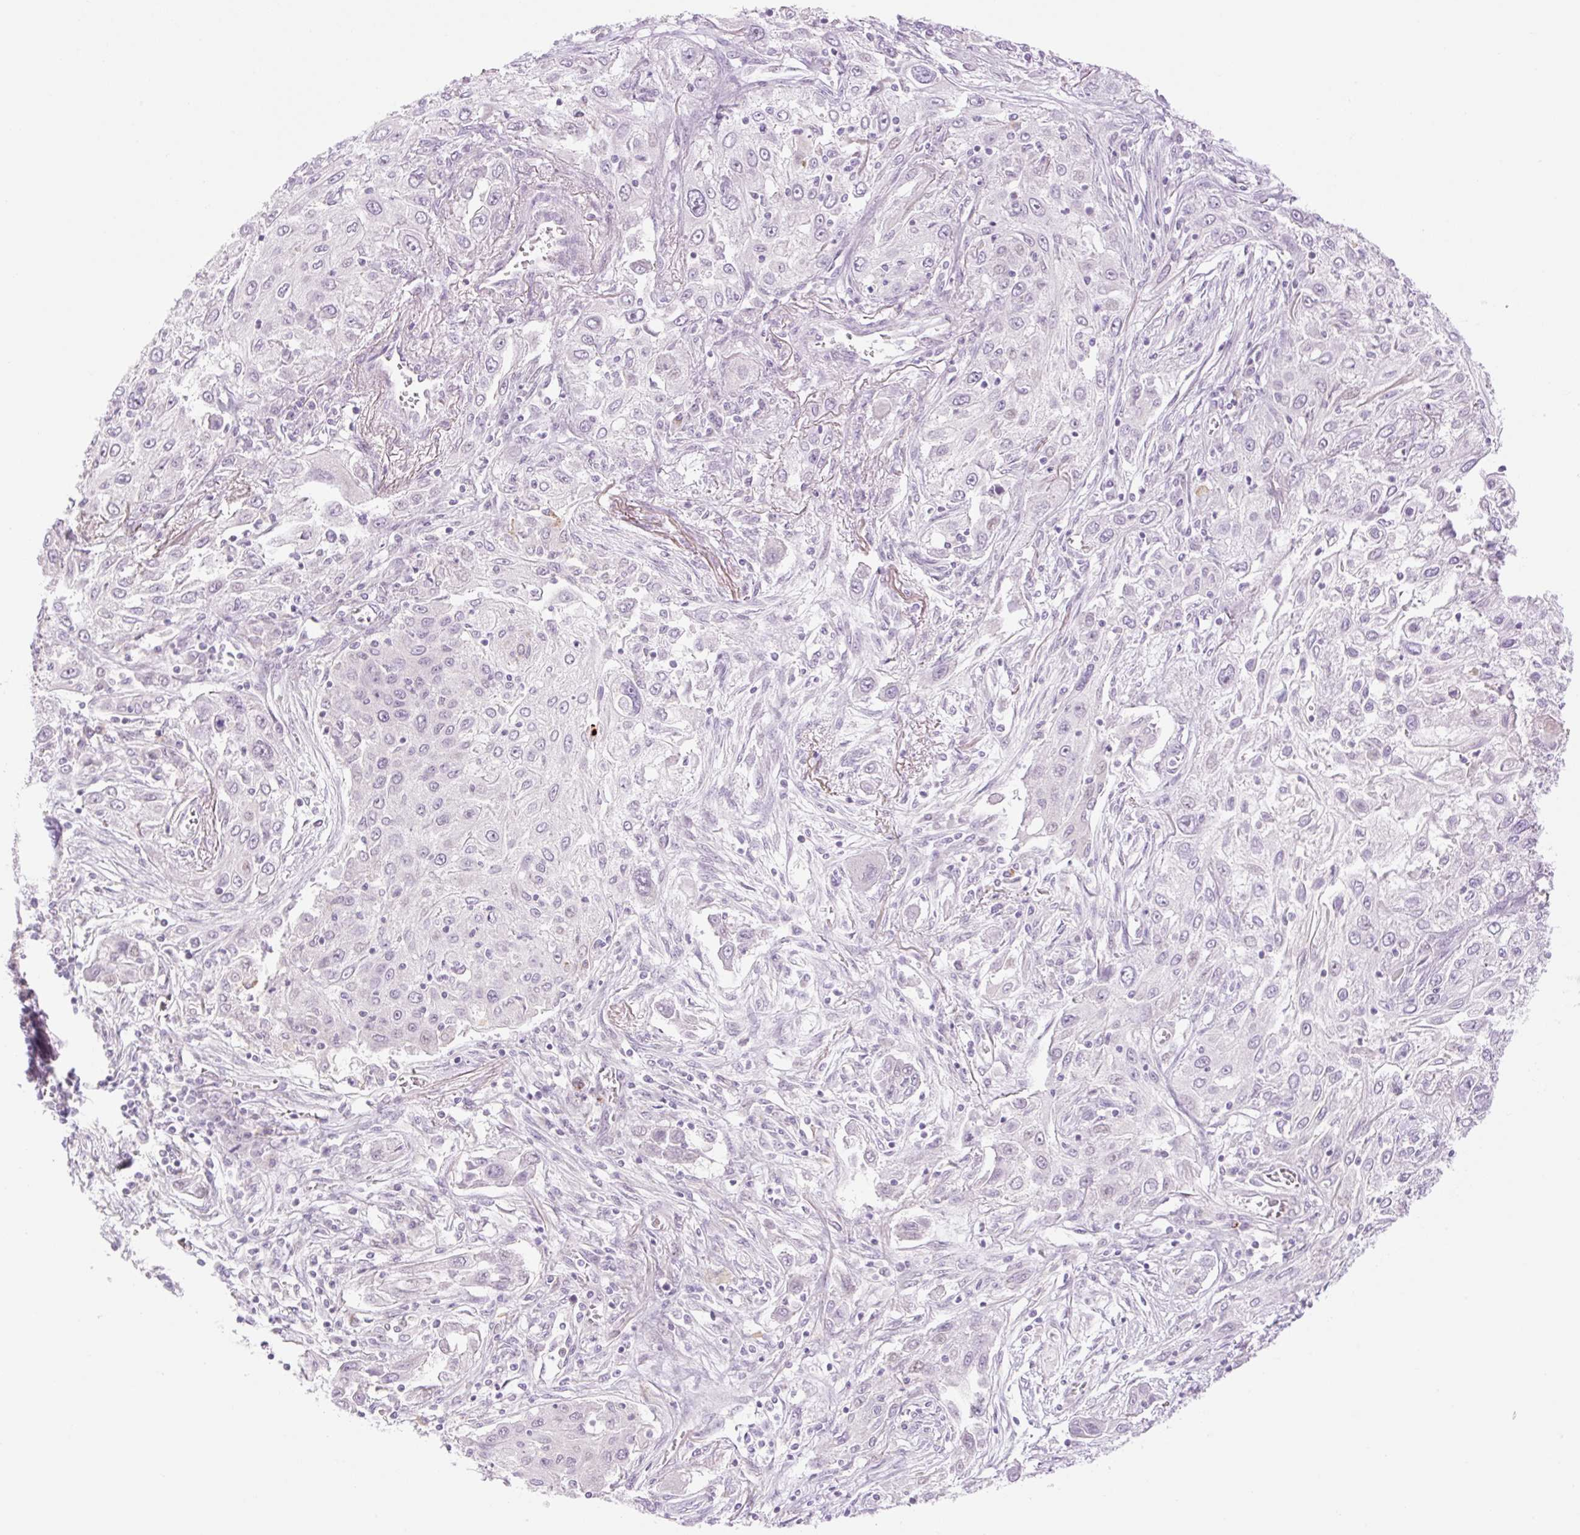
{"staining": {"intensity": "negative", "quantity": "none", "location": "none"}, "tissue": "lung cancer", "cell_type": "Tumor cells", "image_type": "cancer", "snomed": [{"axis": "morphology", "description": "Squamous cell carcinoma, NOS"}, {"axis": "topography", "description": "Lung"}], "caption": "Tumor cells show no significant protein positivity in lung cancer (squamous cell carcinoma).", "gene": "SPRYD4", "patient": {"sex": "female", "age": 69}}